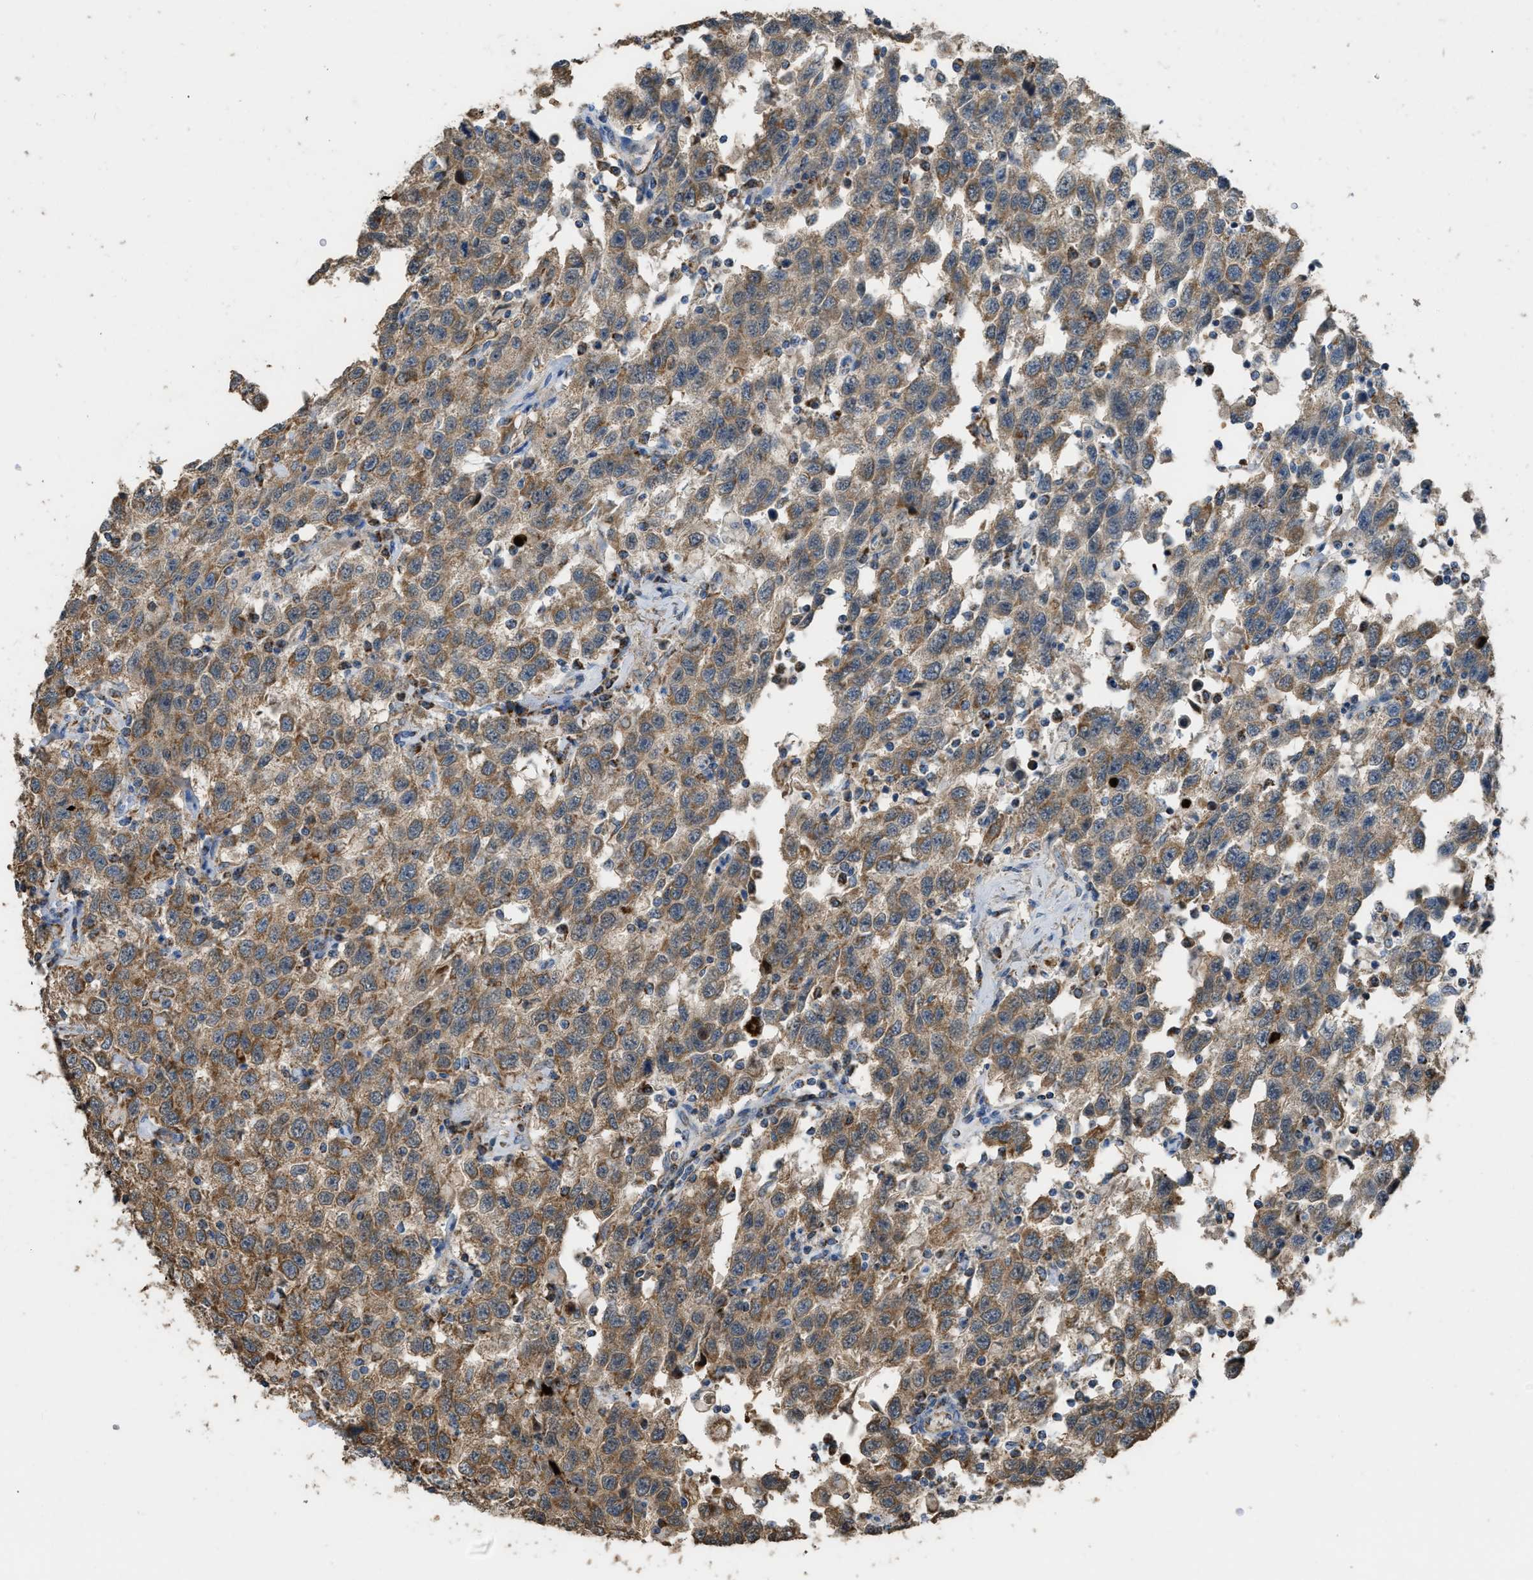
{"staining": {"intensity": "moderate", "quantity": ">75%", "location": "cytoplasmic/membranous"}, "tissue": "testis cancer", "cell_type": "Tumor cells", "image_type": "cancer", "snomed": [{"axis": "morphology", "description": "Seminoma, NOS"}, {"axis": "topography", "description": "Testis"}], "caption": "This histopathology image displays testis cancer (seminoma) stained with IHC to label a protein in brown. The cytoplasmic/membranous of tumor cells show moderate positivity for the protein. Nuclei are counter-stained blue.", "gene": "ETFB", "patient": {"sex": "male", "age": 41}}